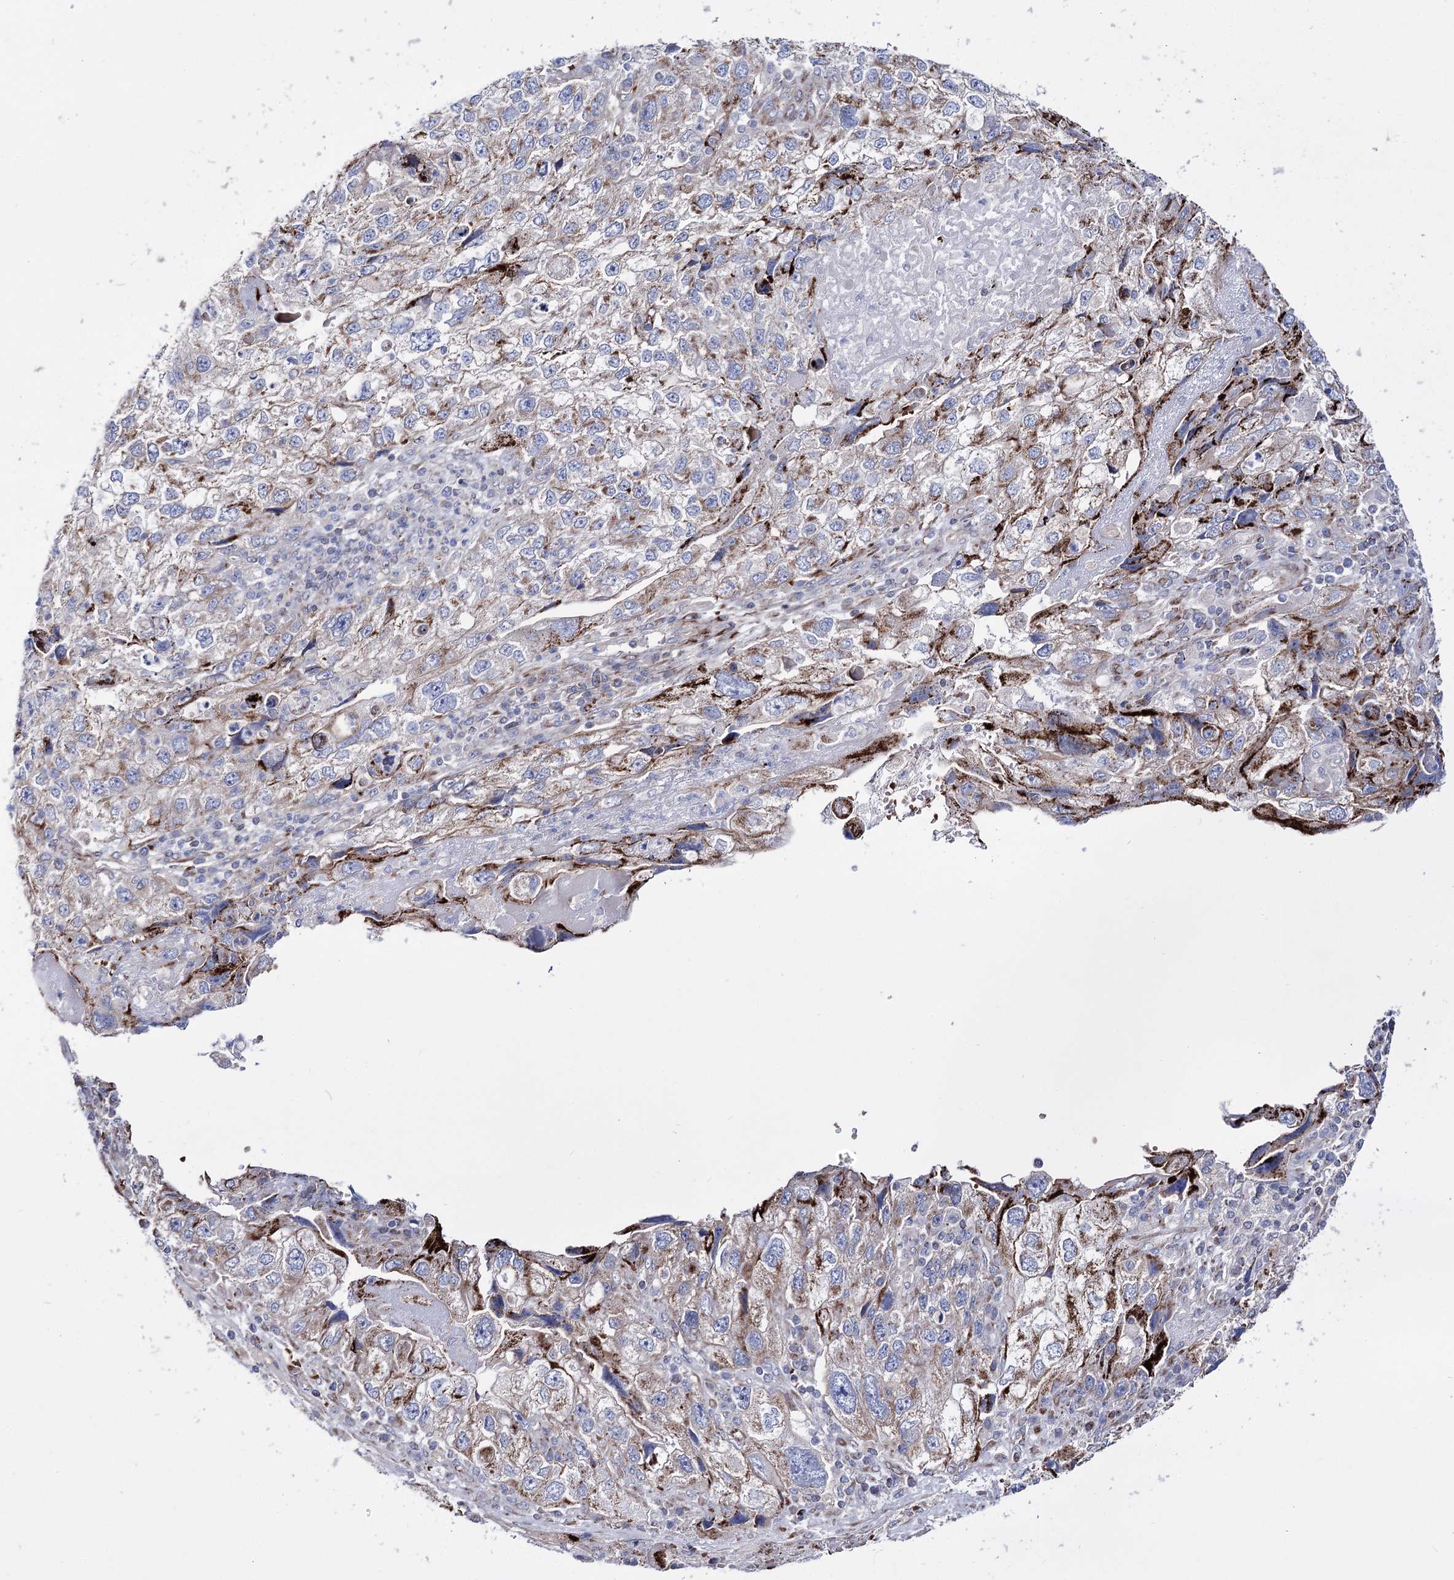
{"staining": {"intensity": "strong", "quantity": "<25%", "location": "cytoplasmic/membranous"}, "tissue": "endometrial cancer", "cell_type": "Tumor cells", "image_type": "cancer", "snomed": [{"axis": "morphology", "description": "Adenocarcinoma, NOS"}, {"axis": "topography", "description": "Endometrium"}], "caption": "This is an image of immunohistochemistry staining of endometrial cancer, which shows strong staining in the cytoplasmic/membranous of tumor cells.", "gene": "OSBPL5", "patient": {"sex": "female", "age": 49}}